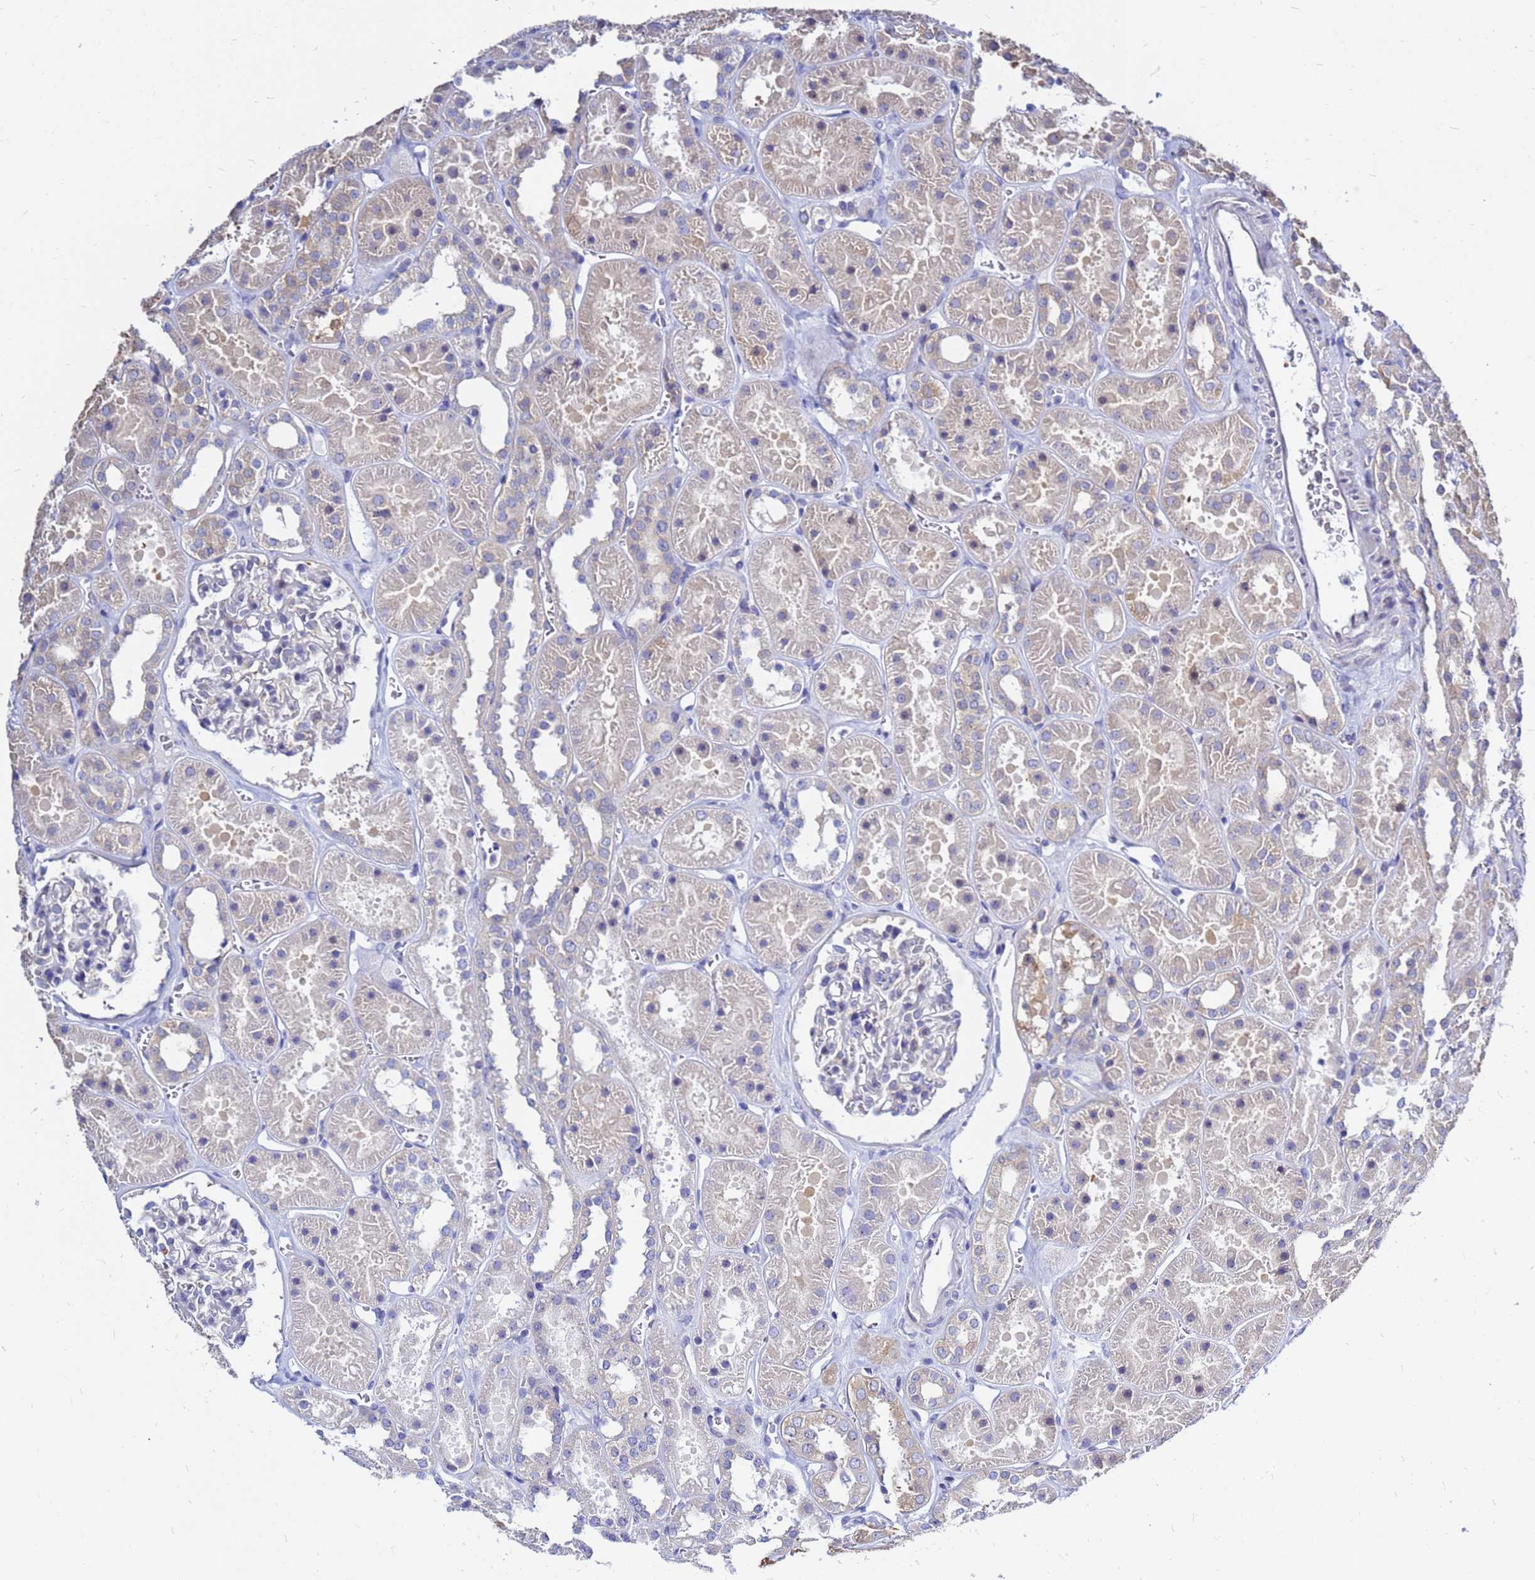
{"staining": {"intensity": "moderate", "quantity": "<25%", "location": "cytoplasmic/membranous"}, "tissue": "kidney", "cell_type": "Cells in glomeruli", "image_type": "normal", "snomed": [{"axis": "morphology", "description": "Normal tissue, NOS"}, {"axis": "topography", "description": "Kidney"}], "caption": "Moderate cytoplasmic/membranous staining for a protein is appreciated in about <25% of cells in glomeruli of normal kidney using IHC.", "gene": "MOB2", "patient": {"sex": "female", "age": 41}}